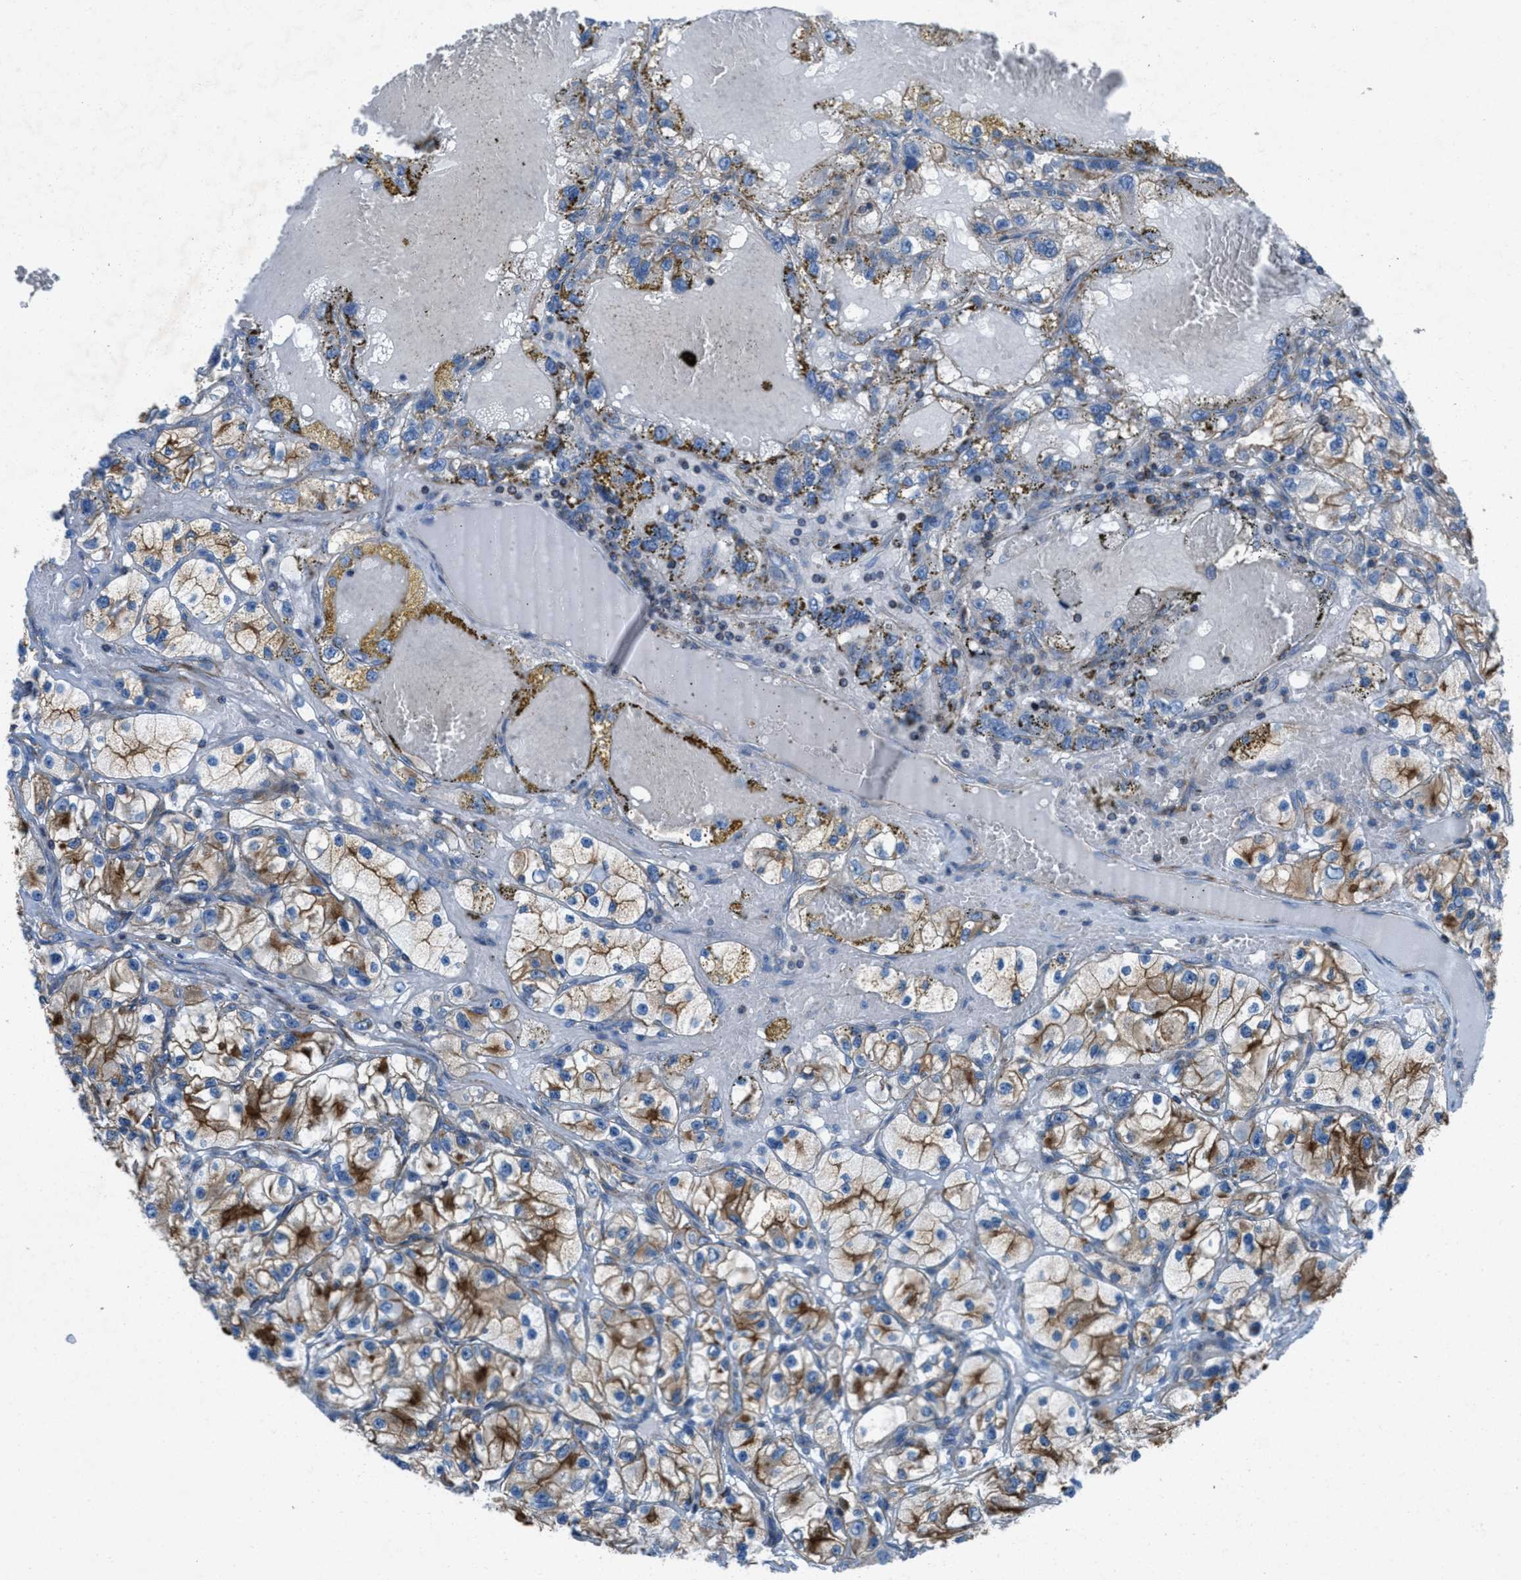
{"staining": {"intensity": "moderate", "quantity": ">75%", "location": "cytoplasmic/membranous"}, "tissue": "renal cancer", "cell_type": "Tumor cells", "image_type": "cancer", "snomed": [{"axis": "morphology", "description": "Adenocarcinoma, NOS"}, {"axis": "topography", "description": "Kidney"}], "caption": "Protein analysis of adenocarcinoma (renal) tissue reveals moderate cytoplasmic/membranous positivity in approximately >75% of tumor cells.", "gene": "MFSD13A", "patient": {"sex": "female", "age": 57}}